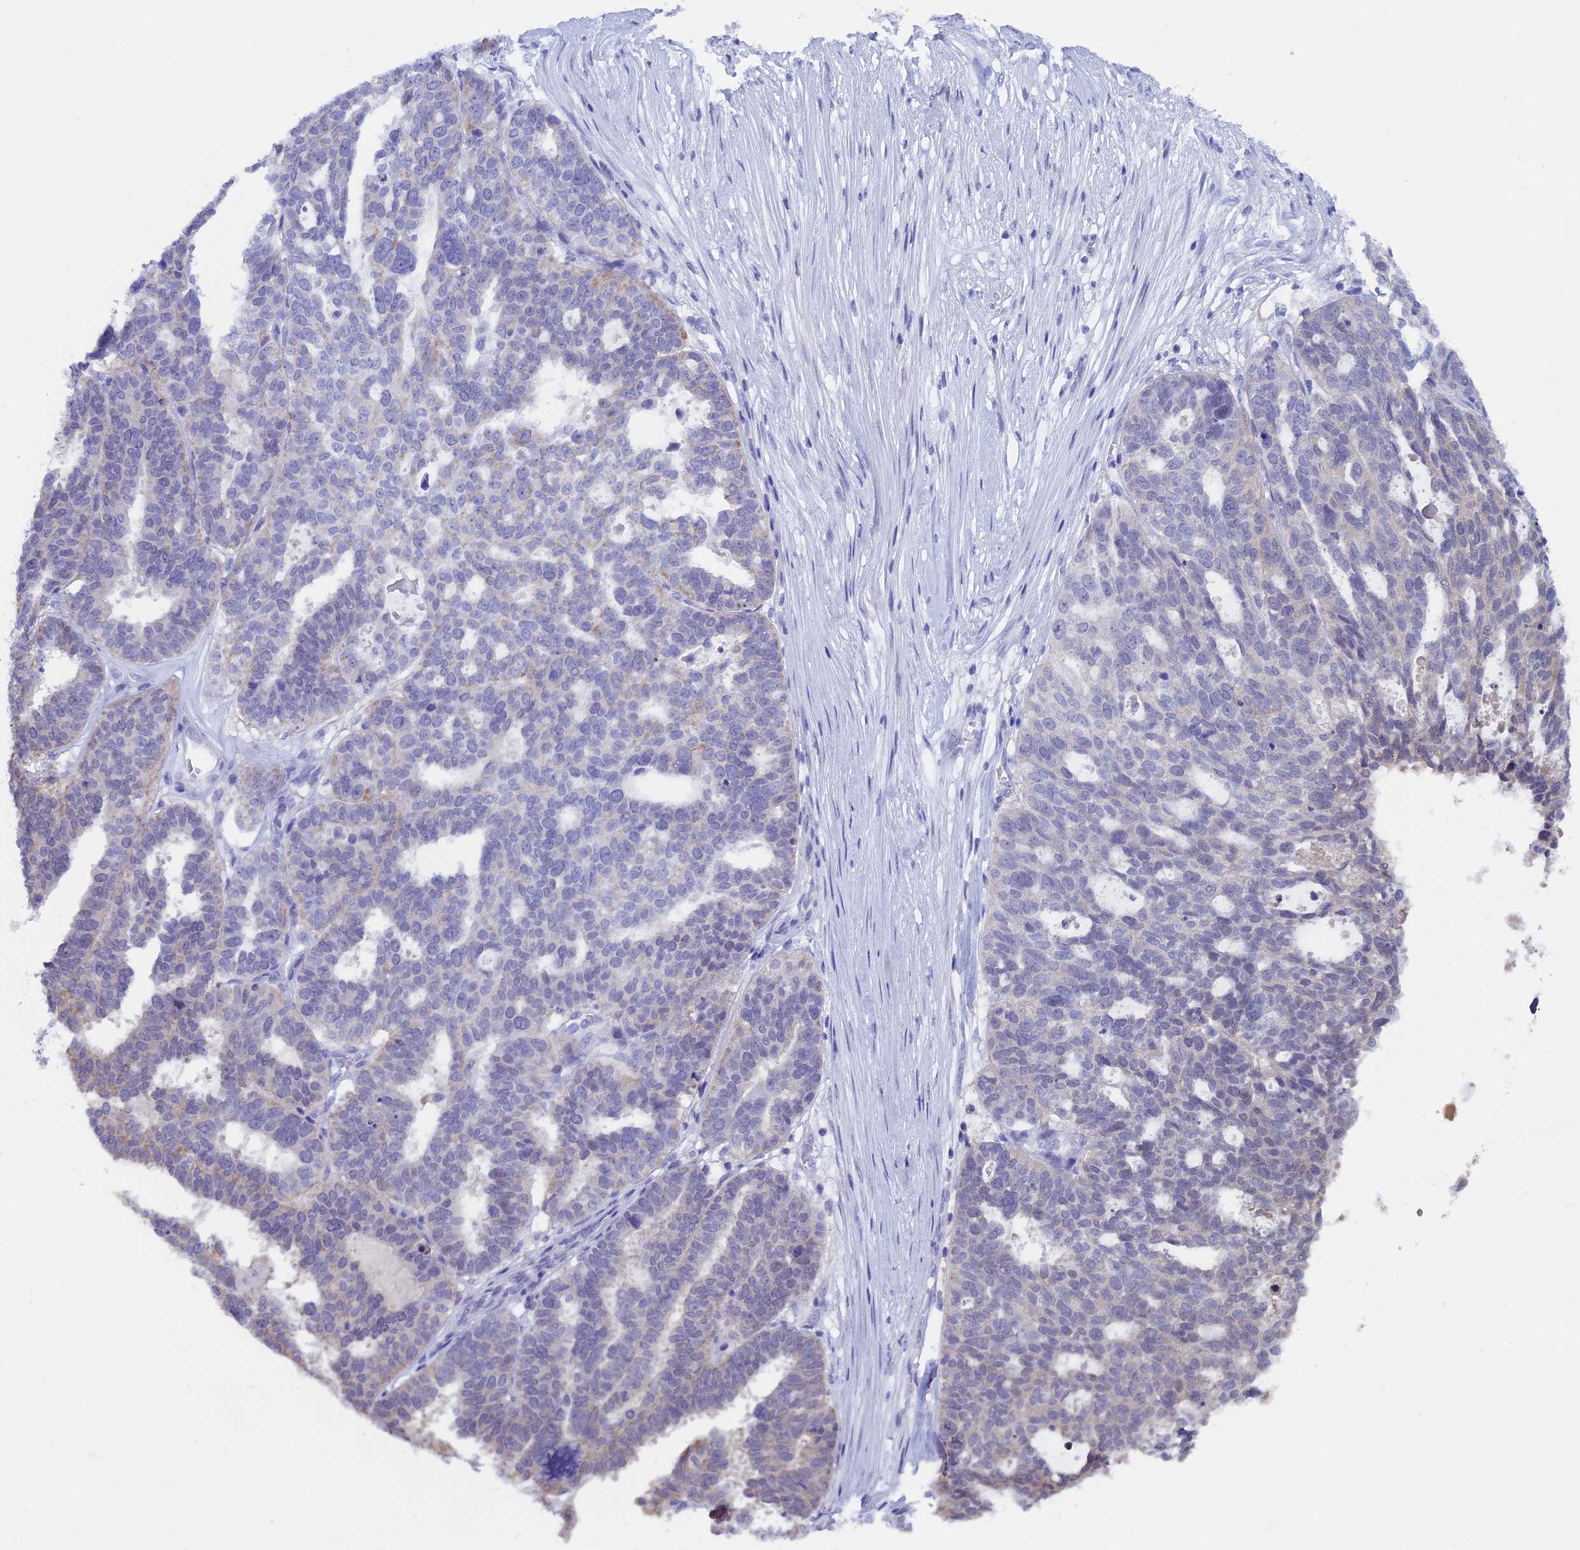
{"staining": {"intensity": "negative", "quantity": "none", "location": "none"}, "tissue": "ovarian cancer", "cell_type": "Tumor cells", "image_type": "cancer", "snomed": [{"axis": "morphology", "description": "Cystadenocarcinoma, serous, NOS"}, {"axis": "topography", "description": "Ovary"}], "caption": "IHC histopathology image of human serous cystadenocarcinoma (ovarian) stained for a protein (brown), which displays no positivity in tumor cells.", "gene": "LHFPL2", "patient": {"sex": "female", "age": 59}}